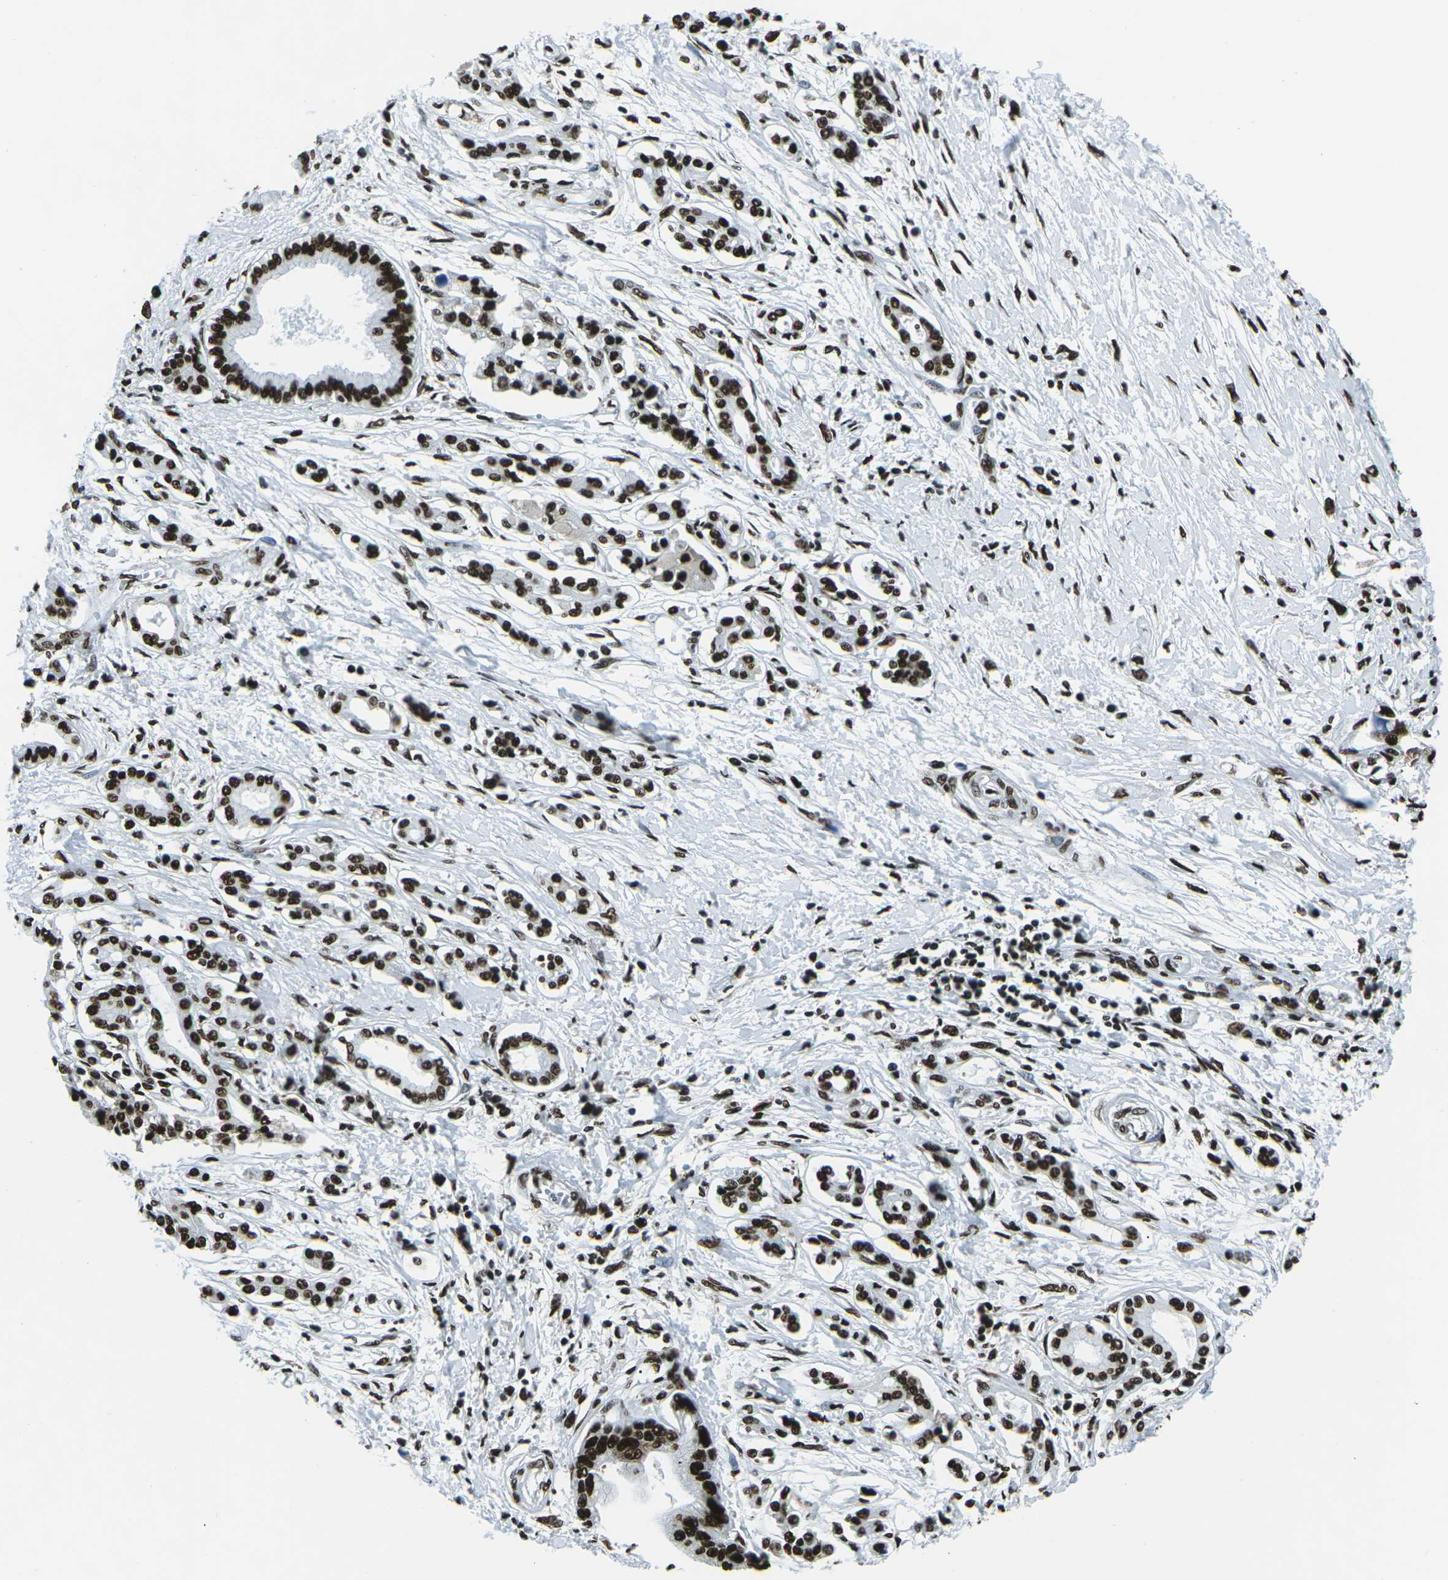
{"staining": {"intensity": "strong", "quantity": ">75%", "location": "nuclear"}, "tissue": "pancreatic cancer", "cell_type": "Tumor cells", "image_type": "cancer", "snomed": [{"axis": "morphology", "description": "Adenocarcinoma, NOS"}, {"axis": "topography", "description": "Pancreas"}], "caption": "Strong nuclear expression for a protein is appreciated in about >75% of tumor cells of pancreatic cancer (adenocarcinoma) using immunohistochemistry.", "gene": "HNRNPL", "patient": {"sex": "male", "age": 56}}